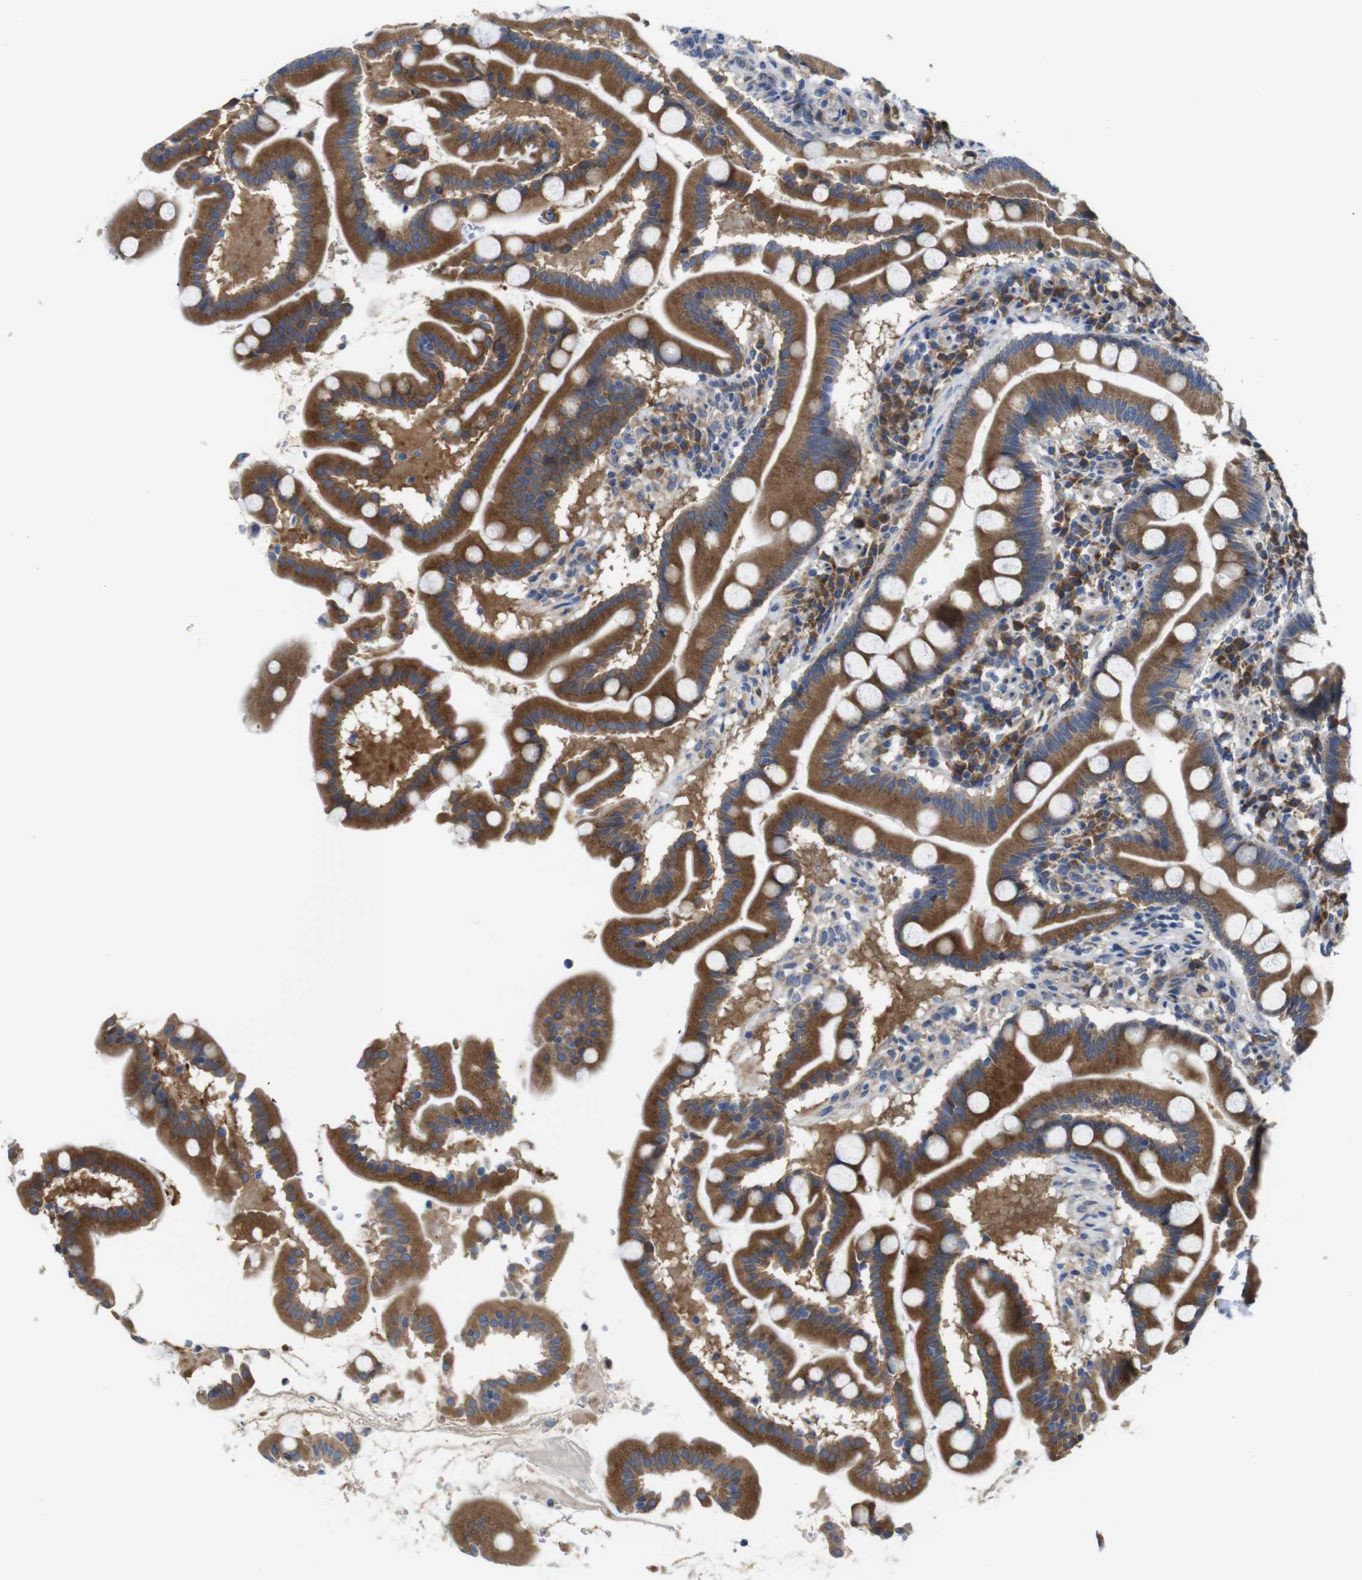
{"staining": {"intensity": "strong", "quantity": ">75%", "location": "cytoplasmic/membranous"}, "tissue": "duodenum", "cell_type": "Glandular cells", "image_type": "normal", "snomed": [{"axis": "morphology", "description": "Normal tissue, NOS"}, {"axis": "topography", "description": "Duodenum"}], "caption": "An IHC micrograph of unremarkable tissue is shown. Protein staining in brown shows strong cytoplasmic/membranous positivity in duodenum within glandular cells.", "gene": "DDRGK1", "patient": {"sex": "male", "age": 50}}